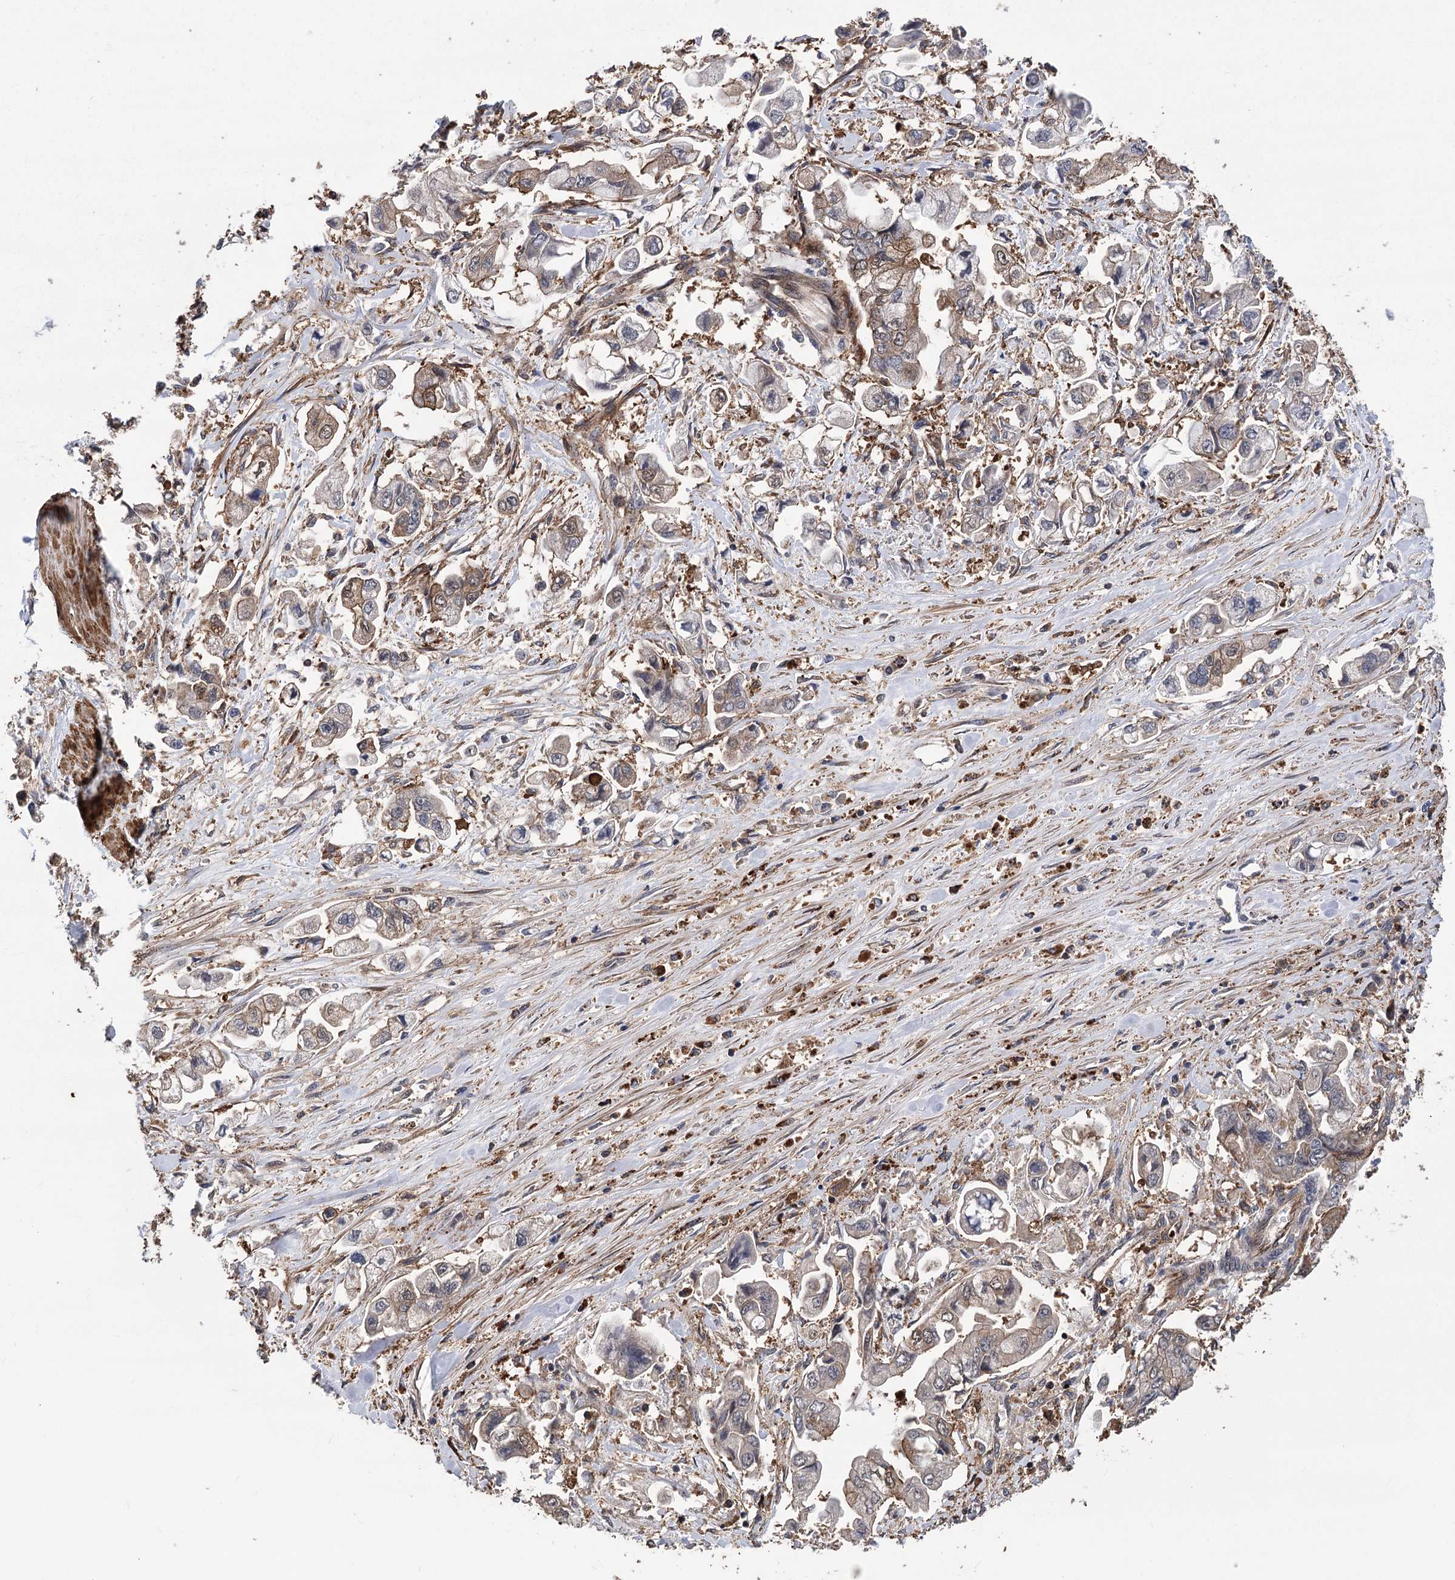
{"staining": {"intensity": "weak", "quantity": "<25%", "location": "cytoplasmic/membranous"}, "tissue": "stomach cancer", "cell_type": "Tumor cells", "image_type": "cancer", "snomed": [{"axis": "morphology", "description": "Adenocarcinoma, NOS"}, {"axis": "topography", "description": "Stomach"}], "caption": "This is a photomicrograph of immunohistochemistry (IHC) staining of stomach cancer, which shows no expression in tumor cells.", "gene": "DPP3", "patient": {"sex": "male", "age": 62}}